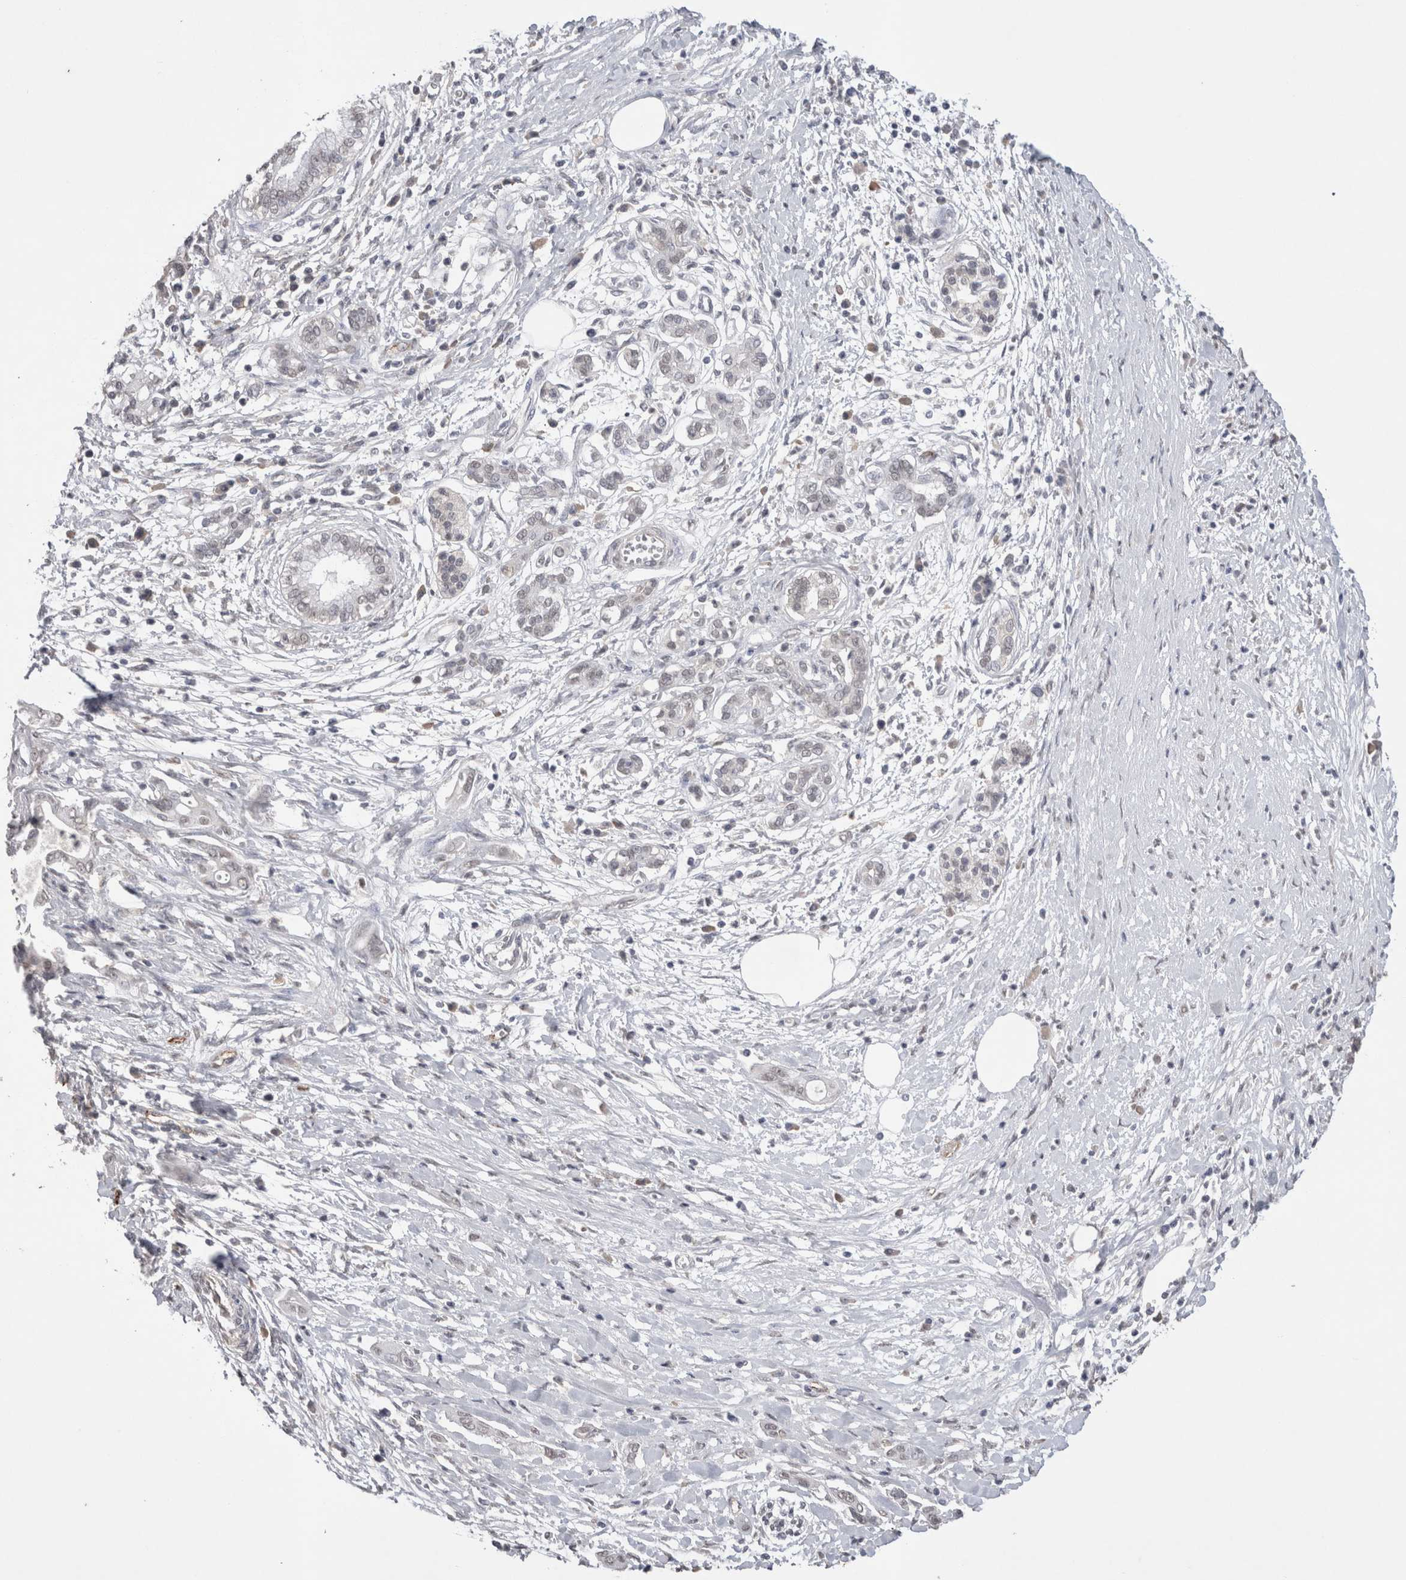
{"staining": {"intensity": "negative", "quantity": "none", "location": "none"}, "tissue": "pancreatic cancer", "cell_type": "Tumor cells", "image_type": "cancer", "snomed": [{"axis": "morphology", "description": "Adenocarcinoma, NOS"}, {"axis": "topography", "description": "Pancreas"}], "caption": "An immunohistochemistry (IHC) micrograph of adenocarcinoma (pancreatic) is shown. There is no staining in tumor cells of adenocarcinoma (pancreatic). (Brightfield microscopy of DAB (3,3'-diaminobenzidine) immunohistochemistry at high magnification).", "gene": "CDH13", "patient": {"sex": "male", "age": 58}}